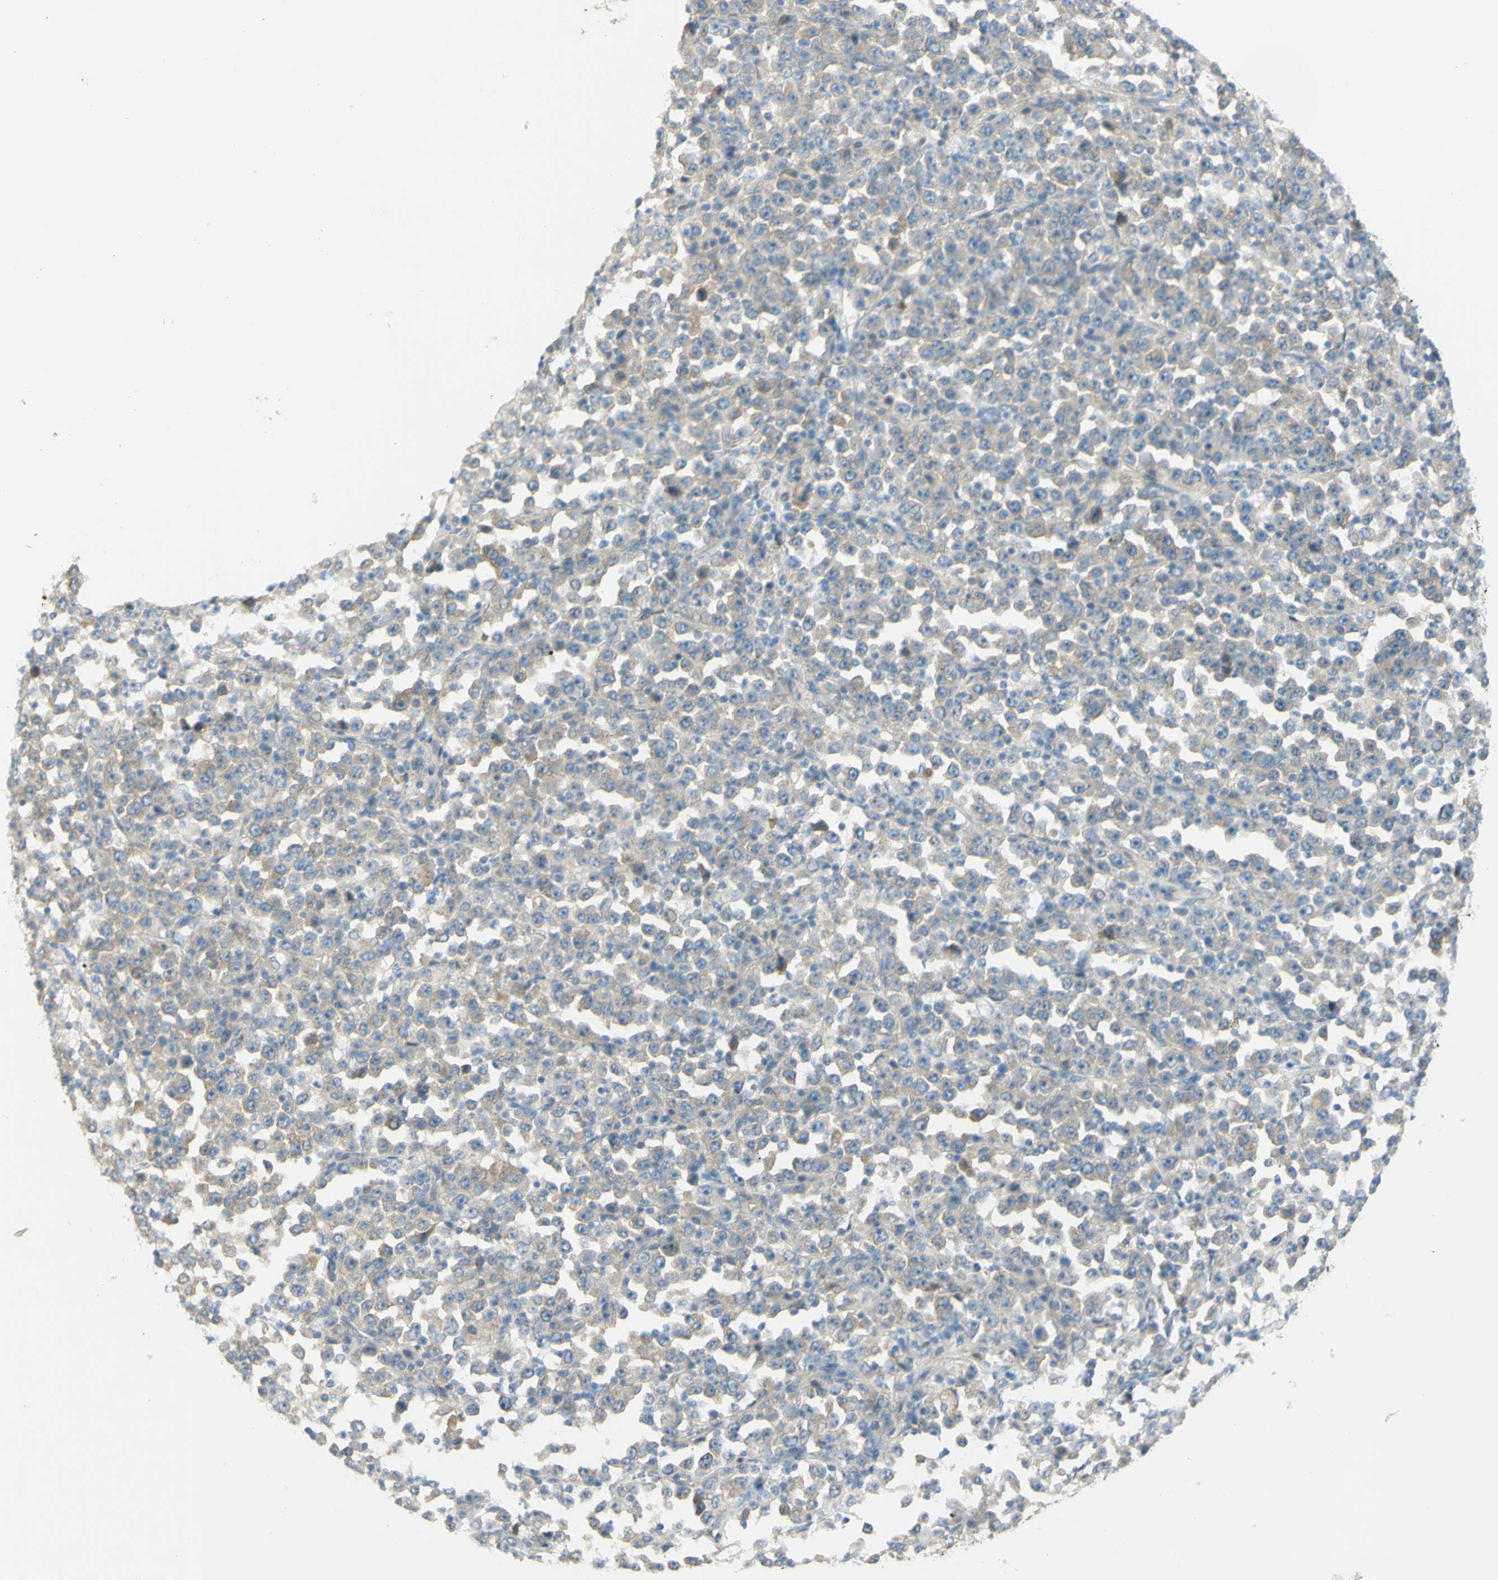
{"staining": {"intensity": "weak", "quantity": "25%-75%", "location": "cytoplasmic/membranous"}, "tissue": "stomach cancer", "cell_type": "Tumor cells", "image_type": "cancer", "snomed": [{"axis": "morphology", "description": "Normal tissue, NOS"}, {"axis": "morphology", "description": "Adenocarcinoma, NOS"}, {"axis": "topography", "description": "Stomach, upper"}, {"axis": "topography", "description": "Stomach"}], "caption": "A photomicrograph showing weak cytoplasmic/membranous staining in about 25%-75% of tumor cells in stomach adenocarcinoma, as visualized by brown immunohistochemical staining.", "gene": "GCNT3", "patient": {"sex": "male", "age": 59}}